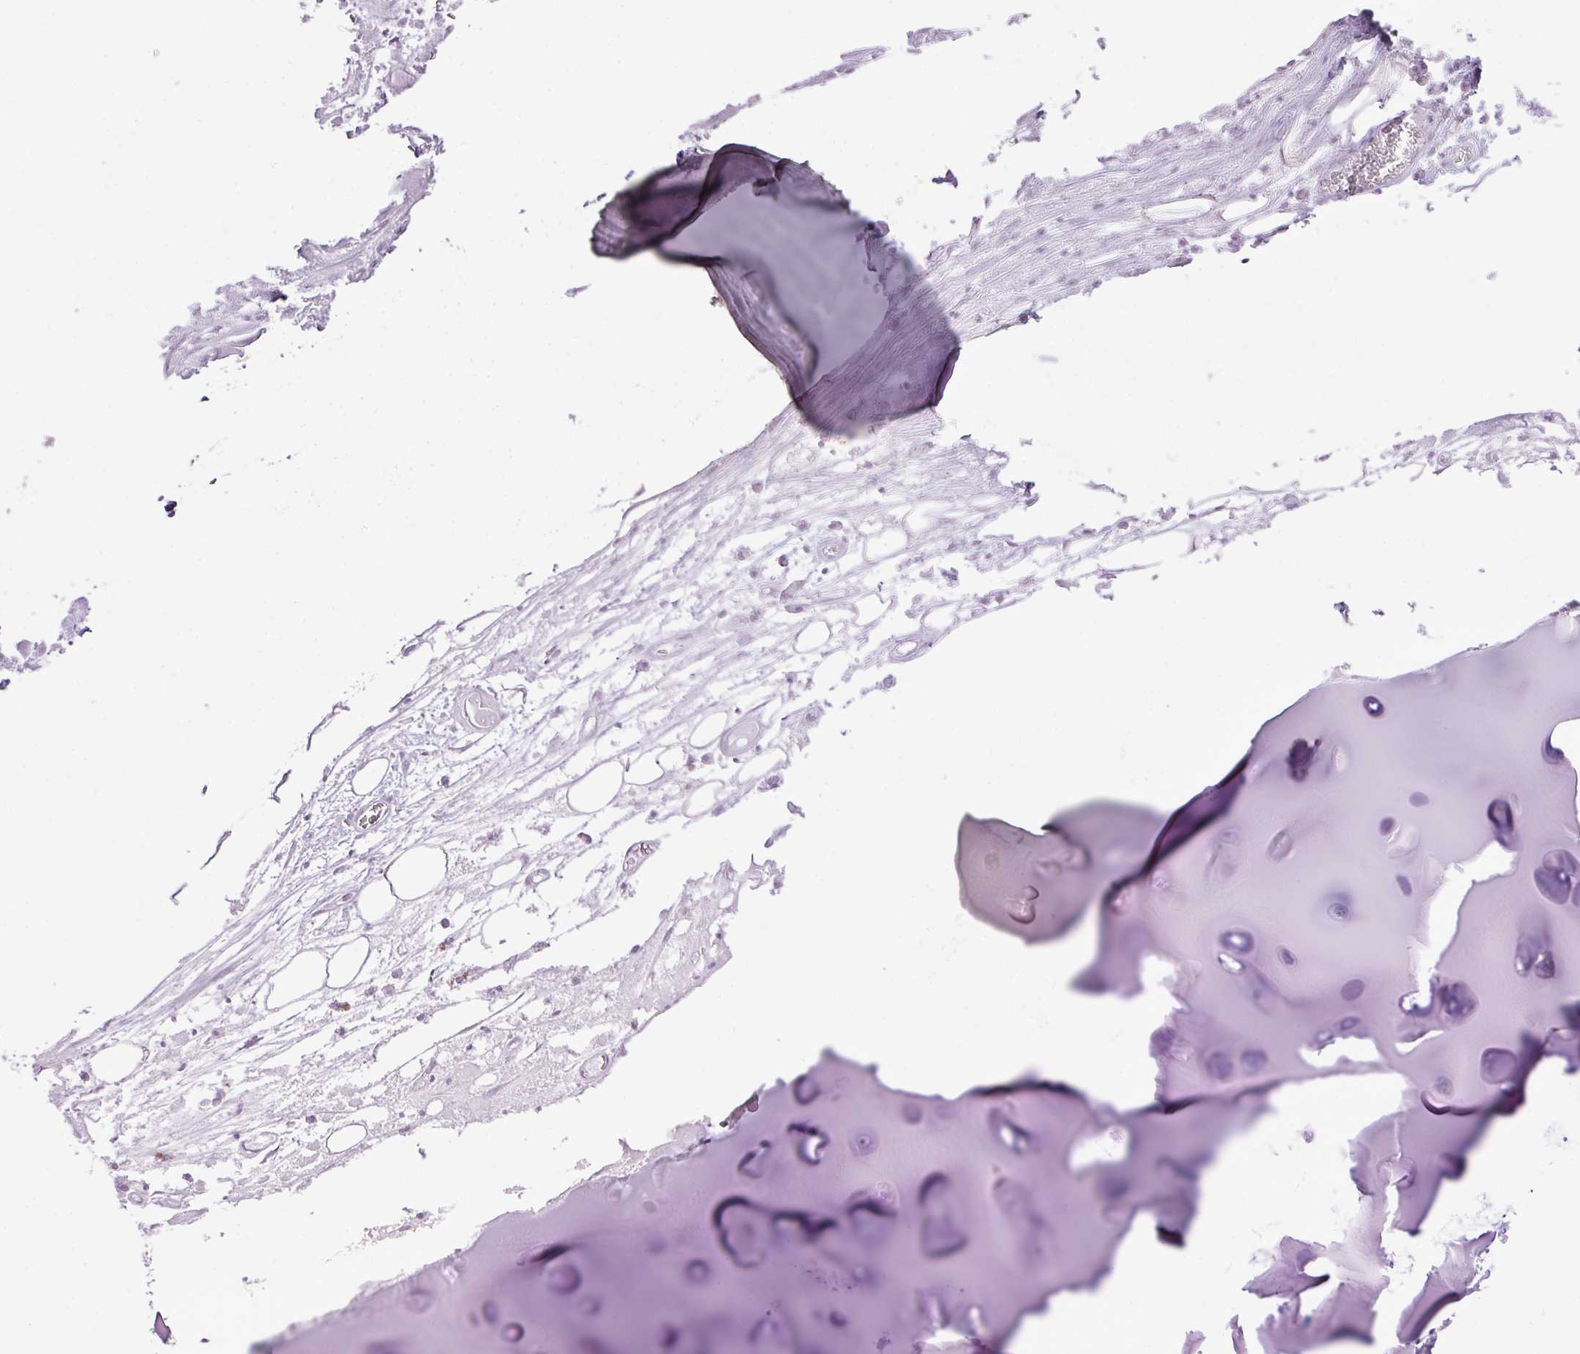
{"staining": {"intensity": "negative", "quantity": "none", "location": "none"}, "tissue": "adipose tissue", "cell_type": "Adipocytes", "image_type": "normal", "snomed": [{"axis": "morphology", "description": "Normal tissue, NOS"}, {"axis": "topography", "description": "Cartilage tissue"}], "caption": "IHC of benign adipose tissue demonstrates no expression in adipocytes.", "gene": "HTR3E", "patient": {"sex": "male", "age": 57}}